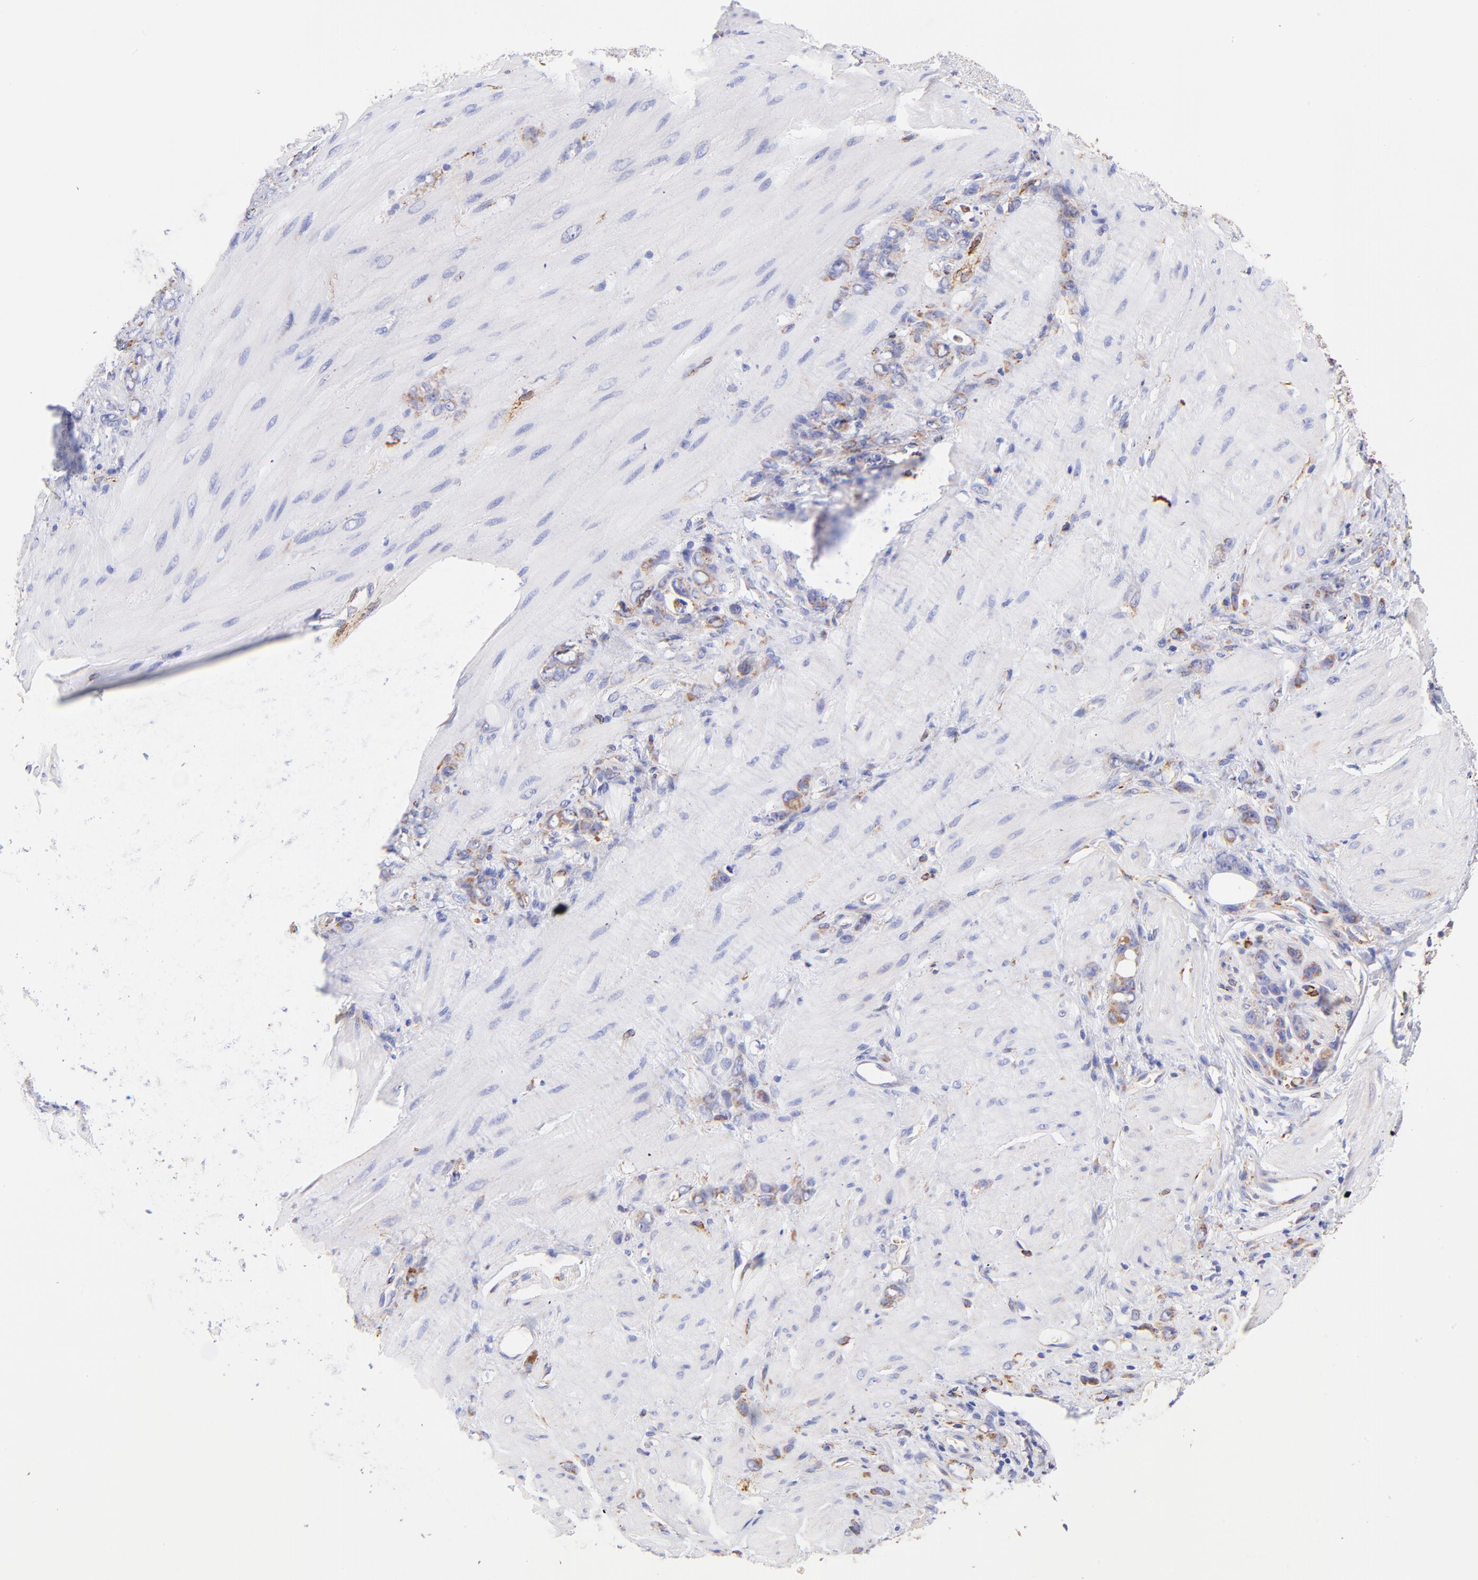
{"staining": {"intensity": "moderate", "quantity": ">75%", "location": "cytoplasmic/membranous"}, "tissue": "stomach cancer", "cell_type": "Tumor cells", "image_type": "cancer", "snomed": [{"axis": "morphology", "description": "Normal tissue, NOS"}, {"axis": "morphology", "description": "Adenocarcinoma, NOS"}, {"axis": "topography", "description": "Stomach"}], "caption": "Protein staining demonstrates moderate cytoplasmic/membranous expression in about >75% of tumor cells in adenocarcinoma (stomach).", "gene": "SPARC", "patient": {"sex": "male", "age": 82}}